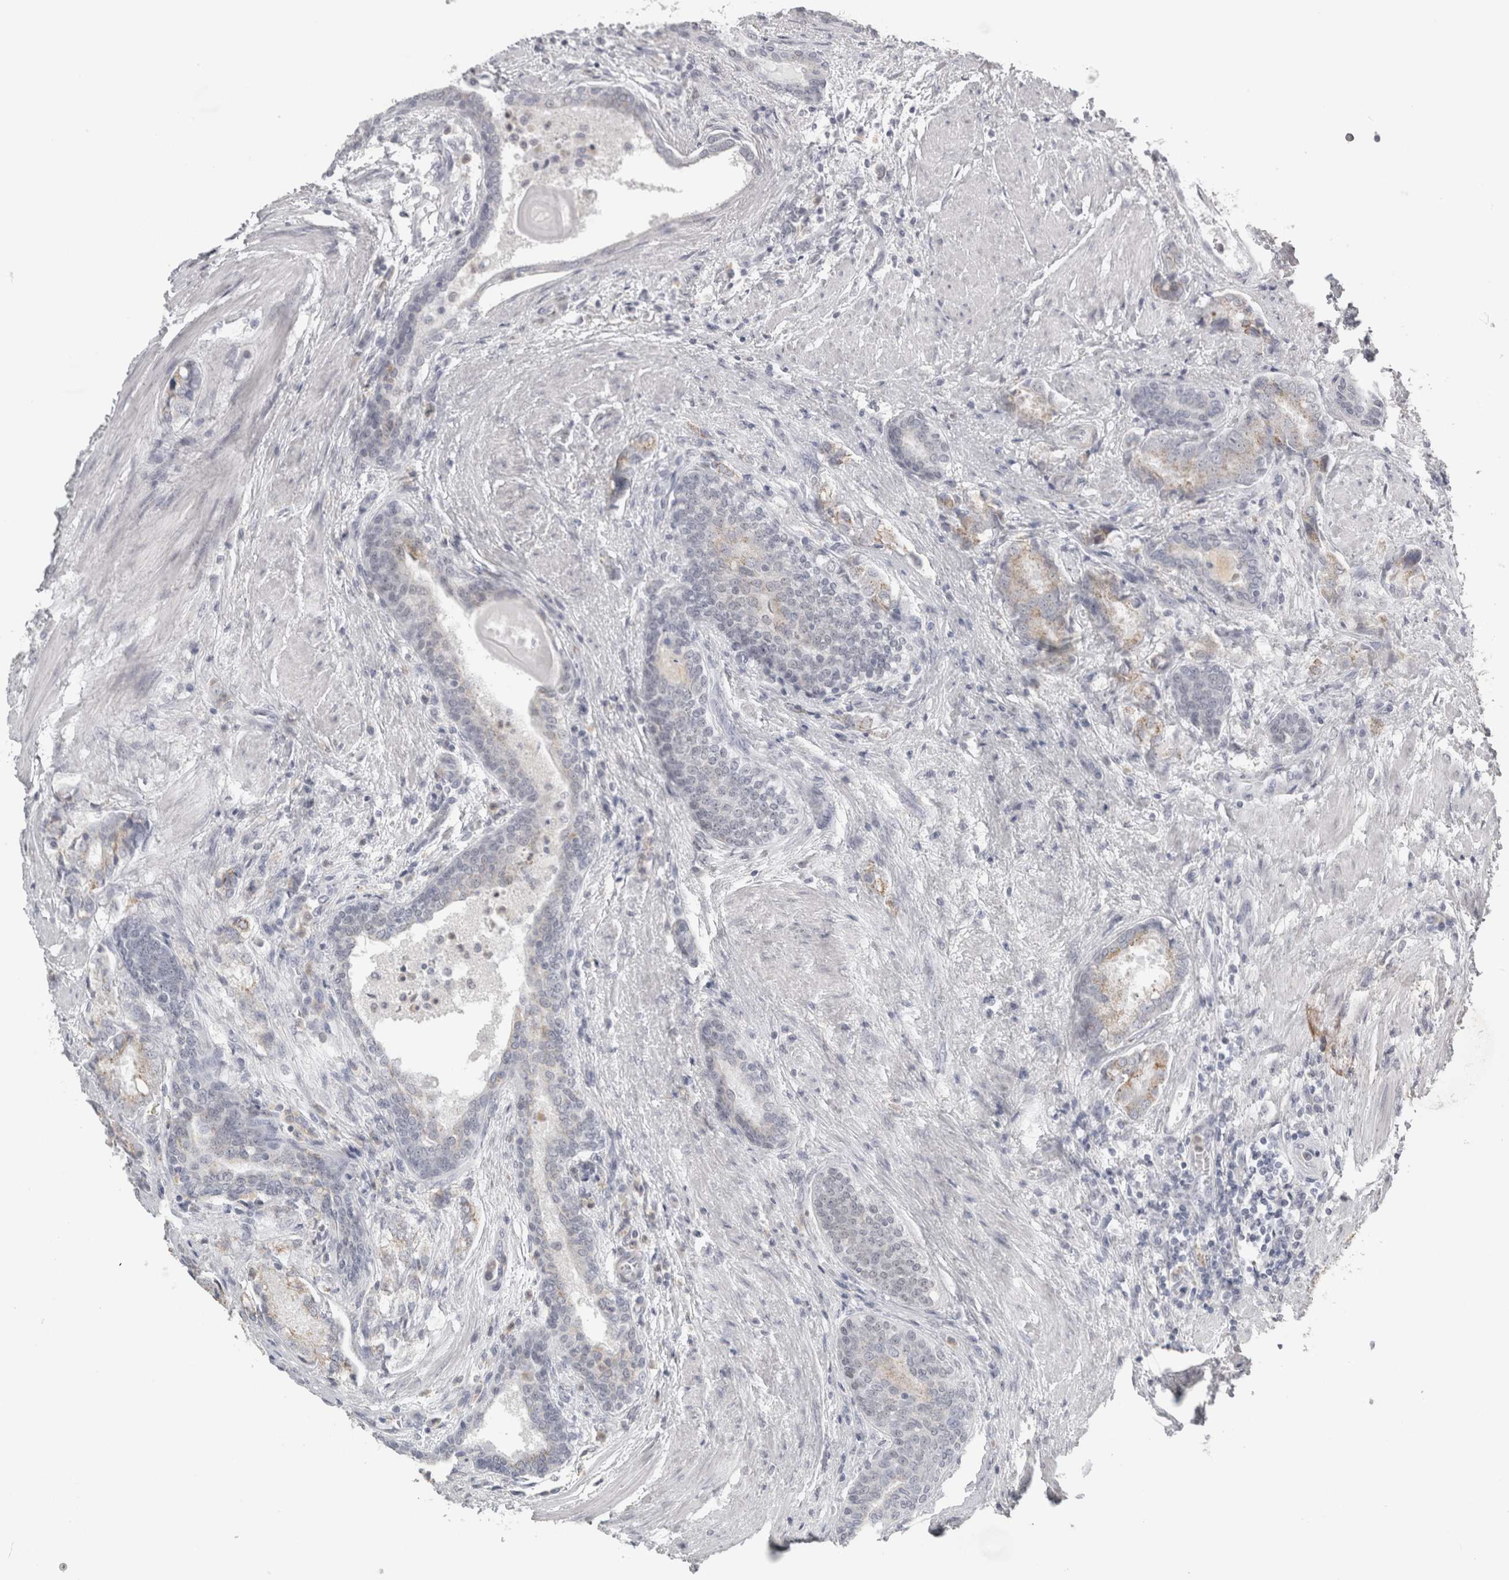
{"staining": {"intensity": "weak", "quantity": "<25%", "location": "cytoplasmic/membranous"}, "tissue": "prostate cancer", "cell_type": "Tumor cells", "image_type": "cancer", "snomed": [{"axis": "morphology", "description": "Adenocarcinoma, High grade"}, {"axis": "topography", "description": "Prostate"}], "caption": "Adenocarcinoma (high-grade) (prostate) was stained to show a protein in brown. There is no significant expression in tumor cells.", "gene": "PLIN1", "patient": {"sex": "male", "age": 50}}